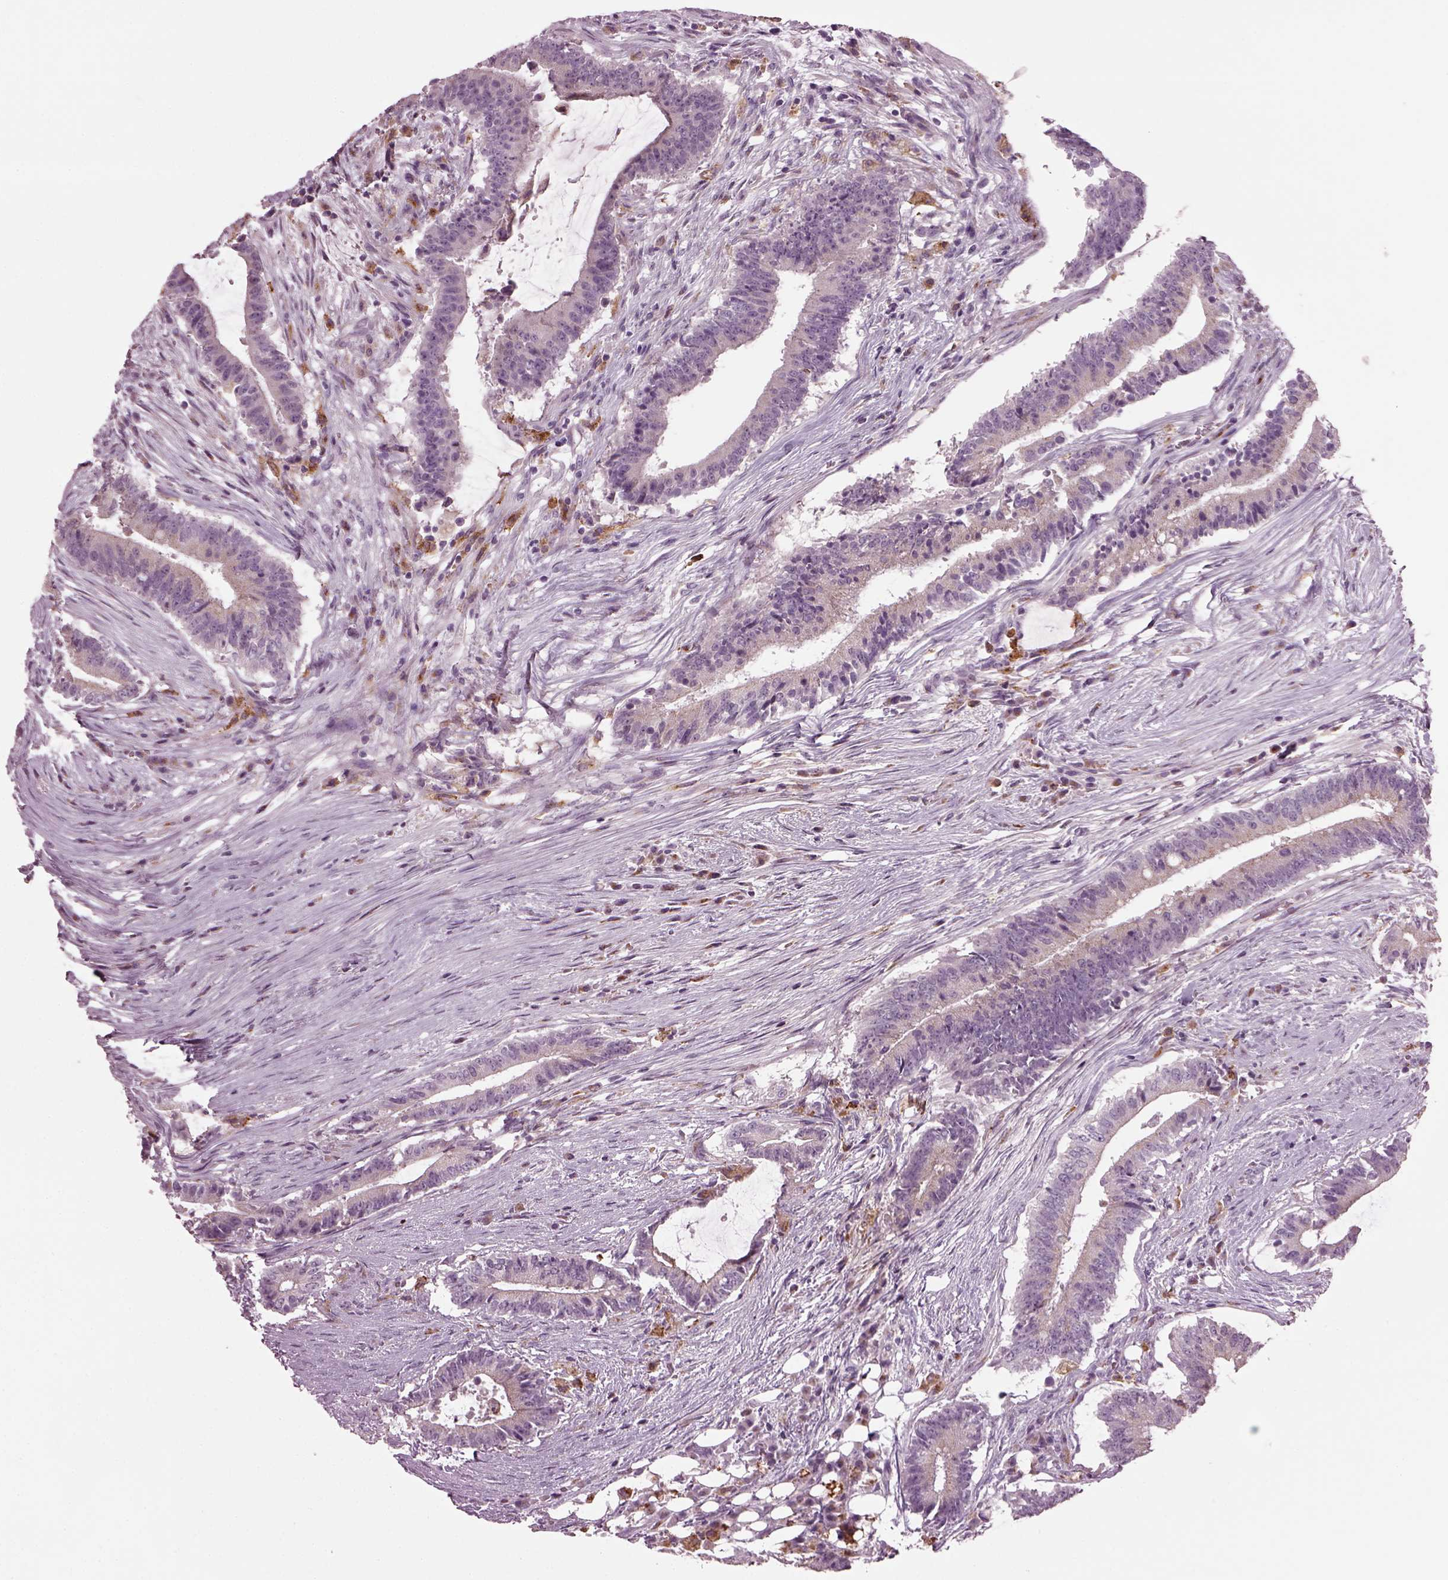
{"staining": {"intensity": "weak", "quantity": "<25%", "location": "cytoplasmic/membranous"}, "tissue": "colorectal cancer", "cell_type": "Tumor cells", "image_type": "cancer", "snomed": [{"axis": "morphology", "description": "Adenocarcinoma, NOS"}, {"axis": "topography", "description": "Colon"}], "caption": "An immunohistochemistry photomicrograph of colorectal adenocarcinoma is shown. There is no staining in tumor cells of colorectal adenocarcinoma. The staining is performed using DAB (3,3'-diaminobenzidine) brown chromogen with nuclei counter-stained in using hematoxylin.", "gene": "TMEM231", "patient": {"sex": "female", "age": 43}}